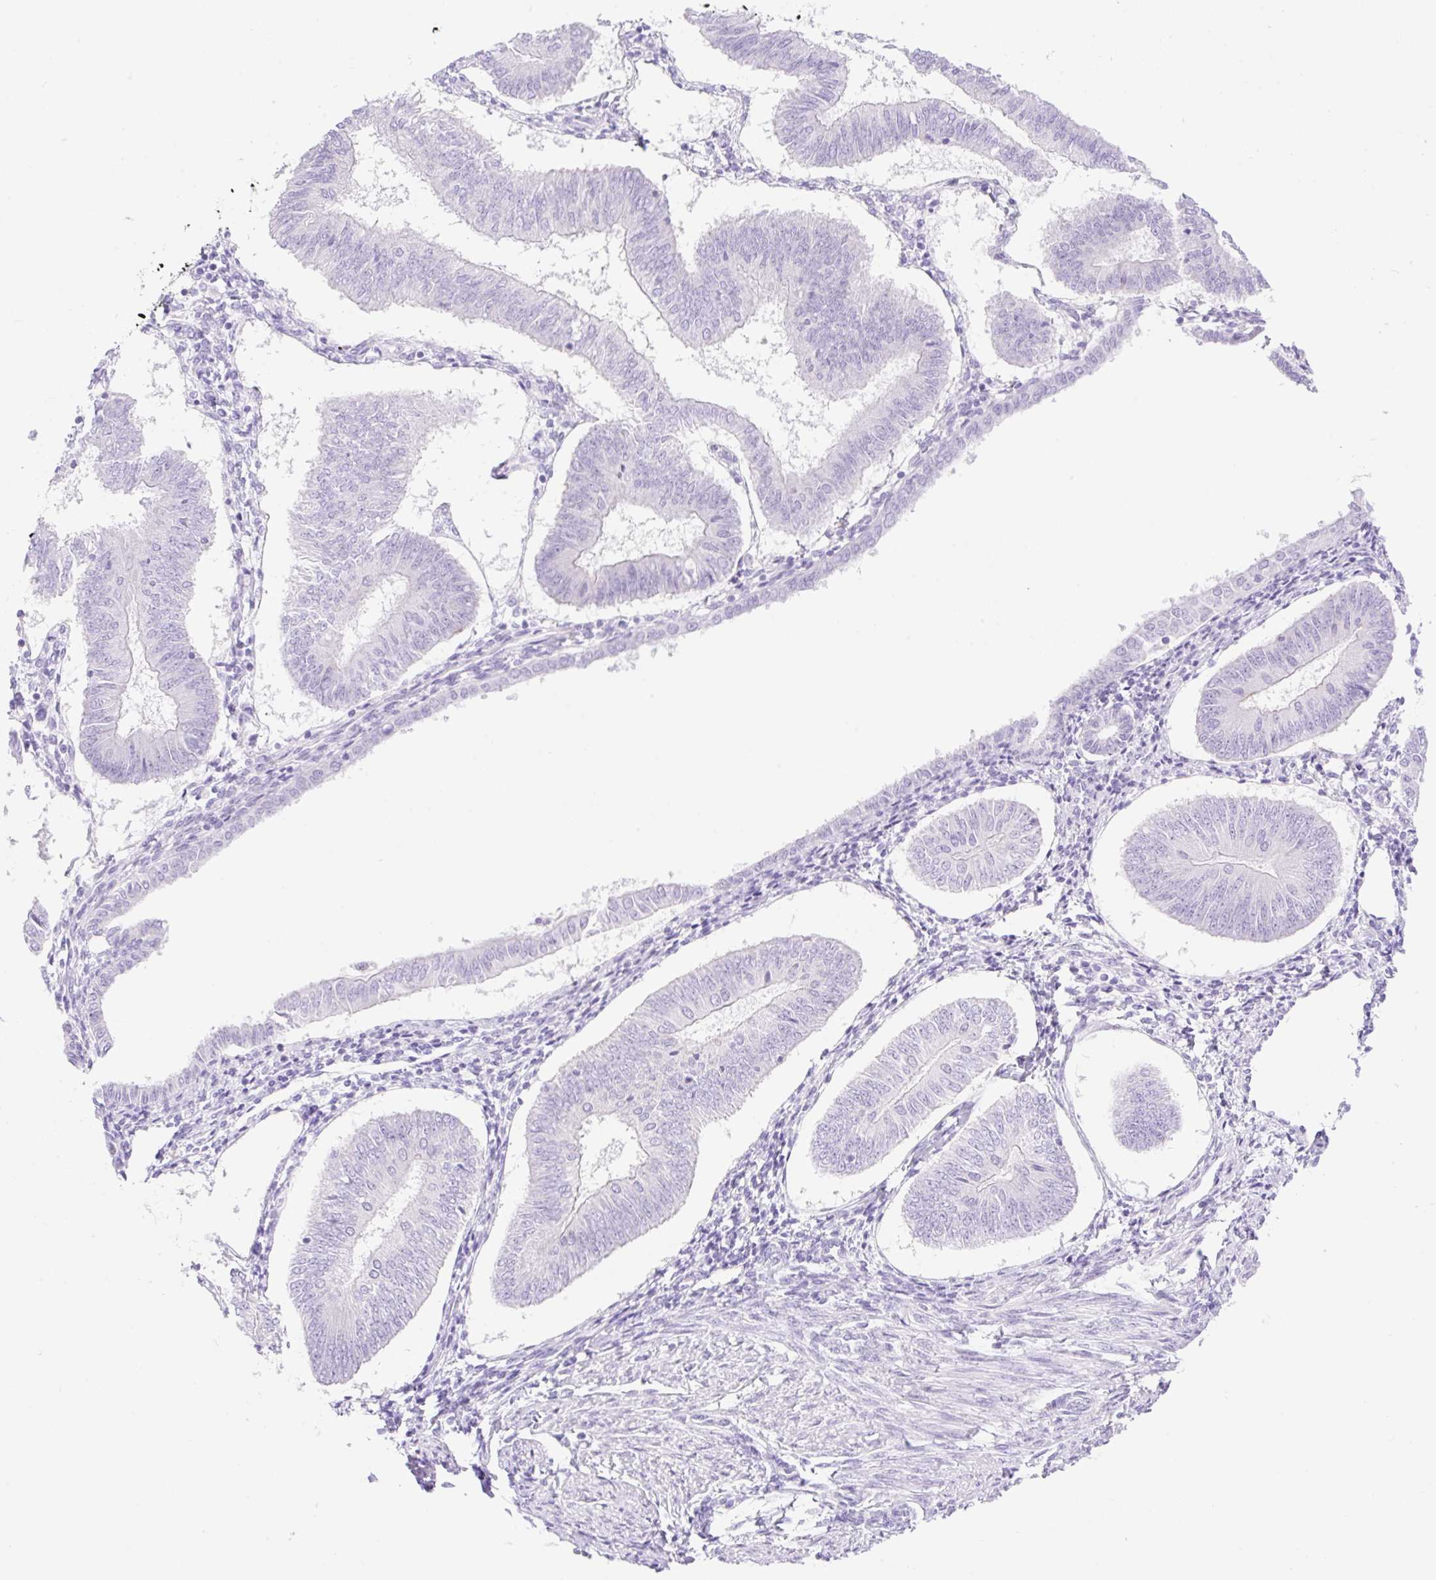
{"staining": {"intensity": "negative", "quantity": "none", "location": "none"}, "tissue": "endometrial cancer", "cell_type": "Tumor cells", "image_type": "cancer", "snomed": [{"axis": "morphology", "description": "Adenocarcinoma, NOS"}, {"axis": "topography", "description": "Endometrium"}], "caption": "Immunohistochemical staining of endometrial cancer (adenocarcinoma) exhibits no significant positivity in tumor cells. (Brightfield microscopy of DAB IHC at high magnification).", "gene": "CDX1", "patient": {"sex": "female", "age": 58}}